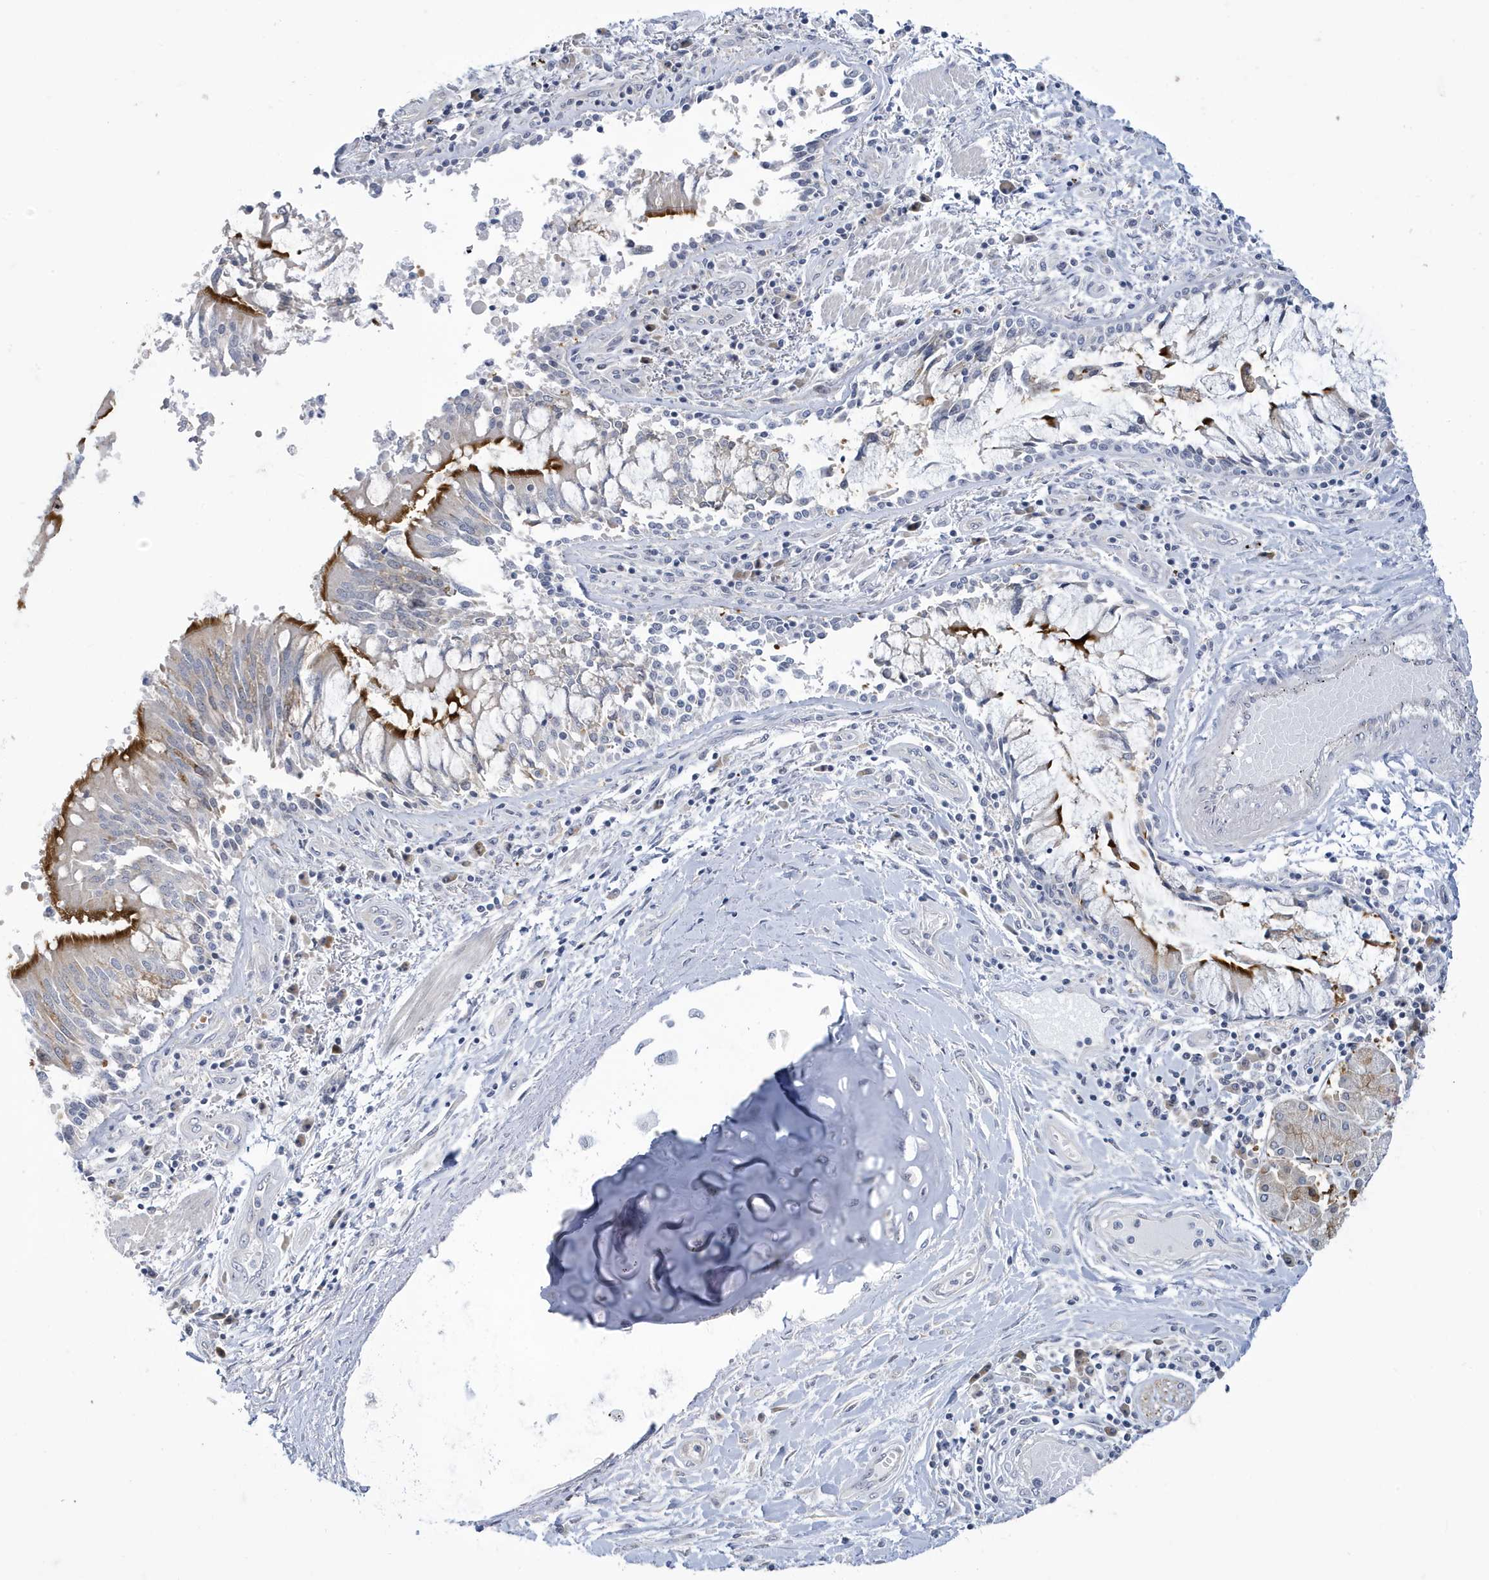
{"staining": {"intensity": "negative", "quantity": "none", "location": "none"}, "tissue": "adipose tissue", "cell_type": "Adipocytes", "image_type": "normal", "snomed": [{"axis": "morphology", "description": "Normal tissue, NOS"}, {"axis": "topography", "description": "Cartilage tissue"}, {"axis": "topography", "description": "Bronchus"}, {"axis": "topography", "description": "Lung"}, {"axis": "topography", "description": "Peripheral nerve tissue"}], "caption": "This is an IHC photomicrograph of benign adipose tissue. There is no expression in adipocytes.", "gene": "ZNF654", "patient": {"sex": "female", "age": 49}}